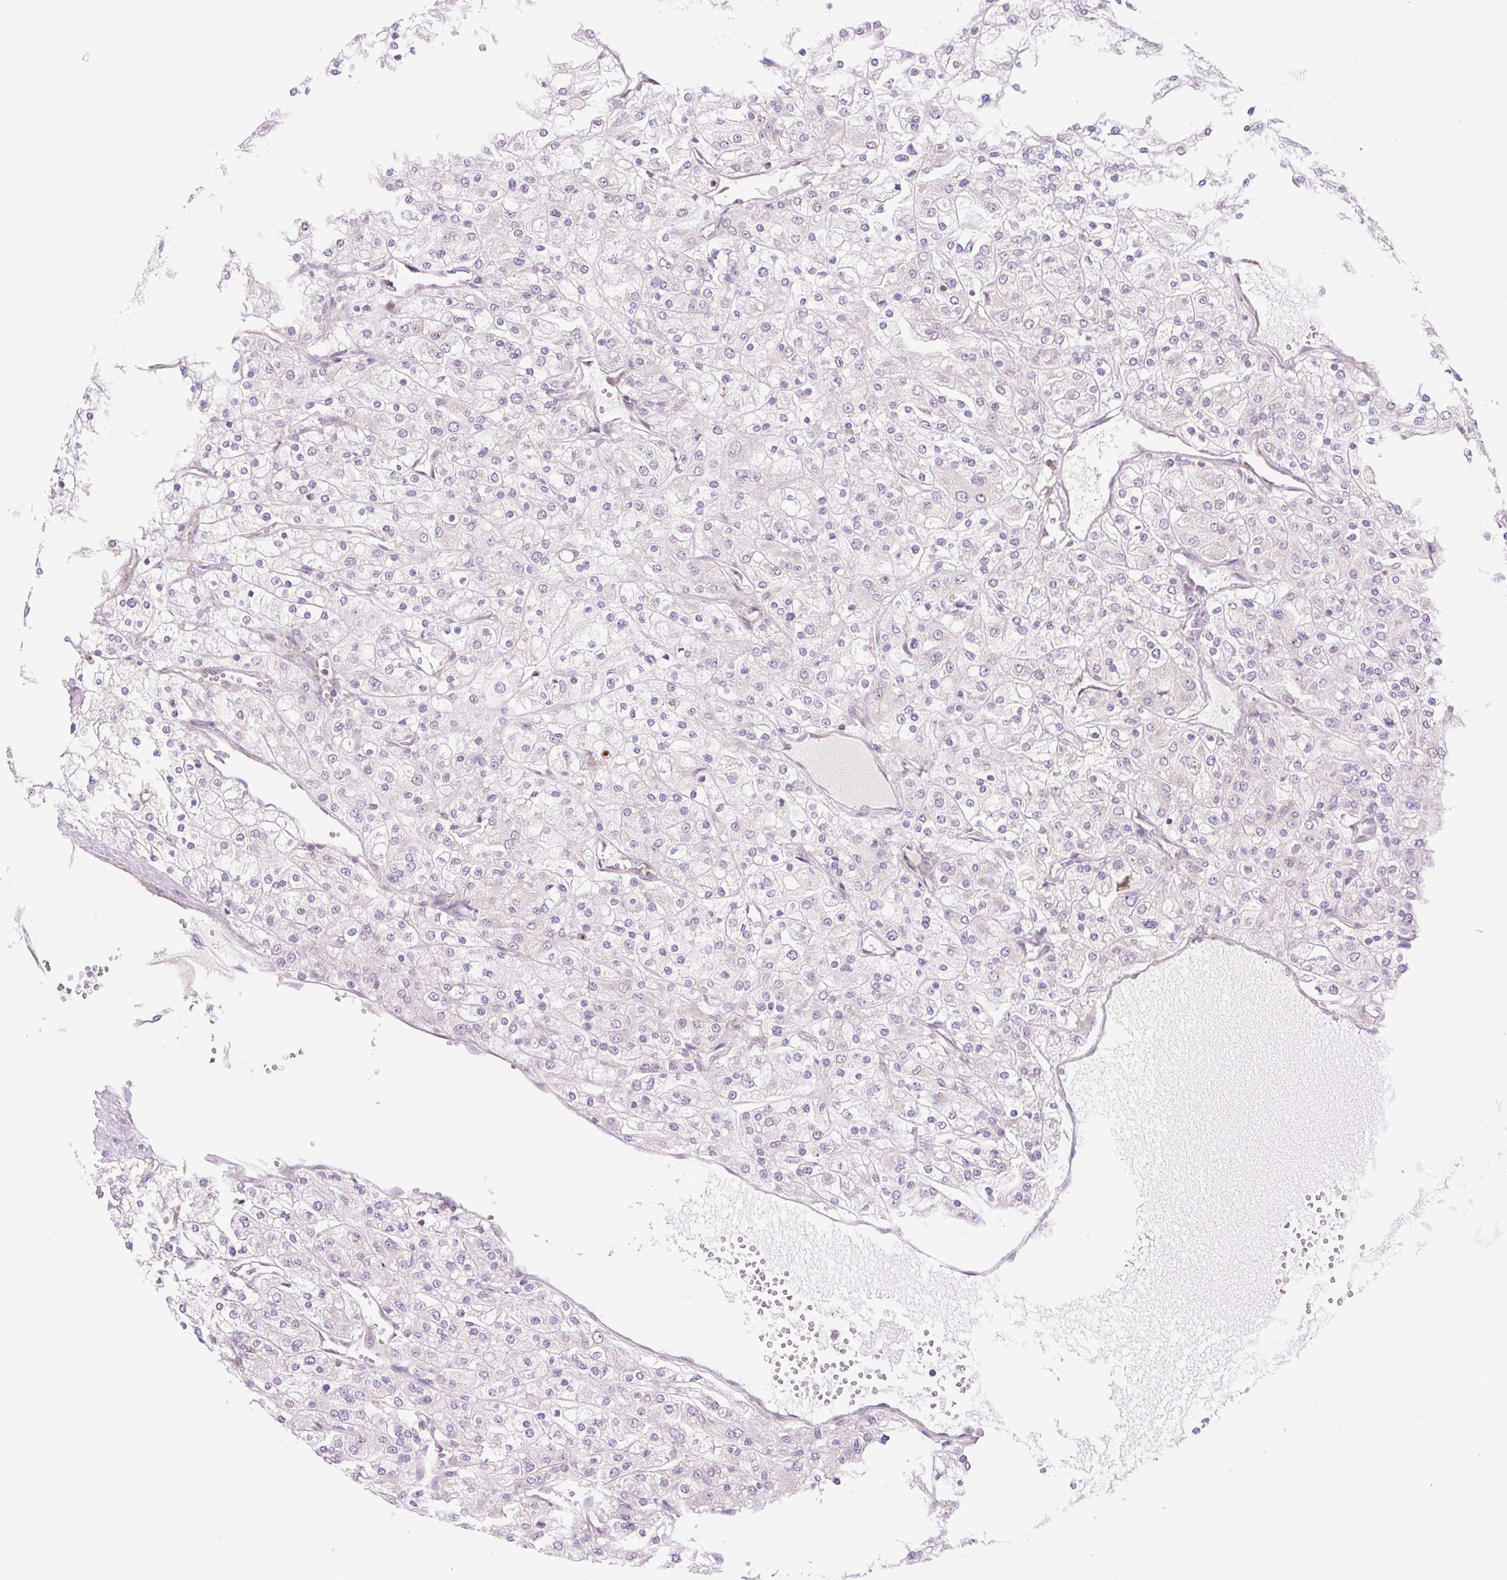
{"staining": {"intensity": "negative", "quantity": "none", "location": "none"}, "tissue": "renal cancer", "cell_type": "Tumor cells", "image_type": "cancer", "snomed": [{"axis": "morphology", "description": "Adenocarcinoma, NOS"}, {"axis": "topography", "description": "Kidney"}], "caption": "IHC of human renal adenocarcinoma displays no expression in tumor cells.", "gene": "MINK1", "patient": {"sex": "male", "age": 80}}